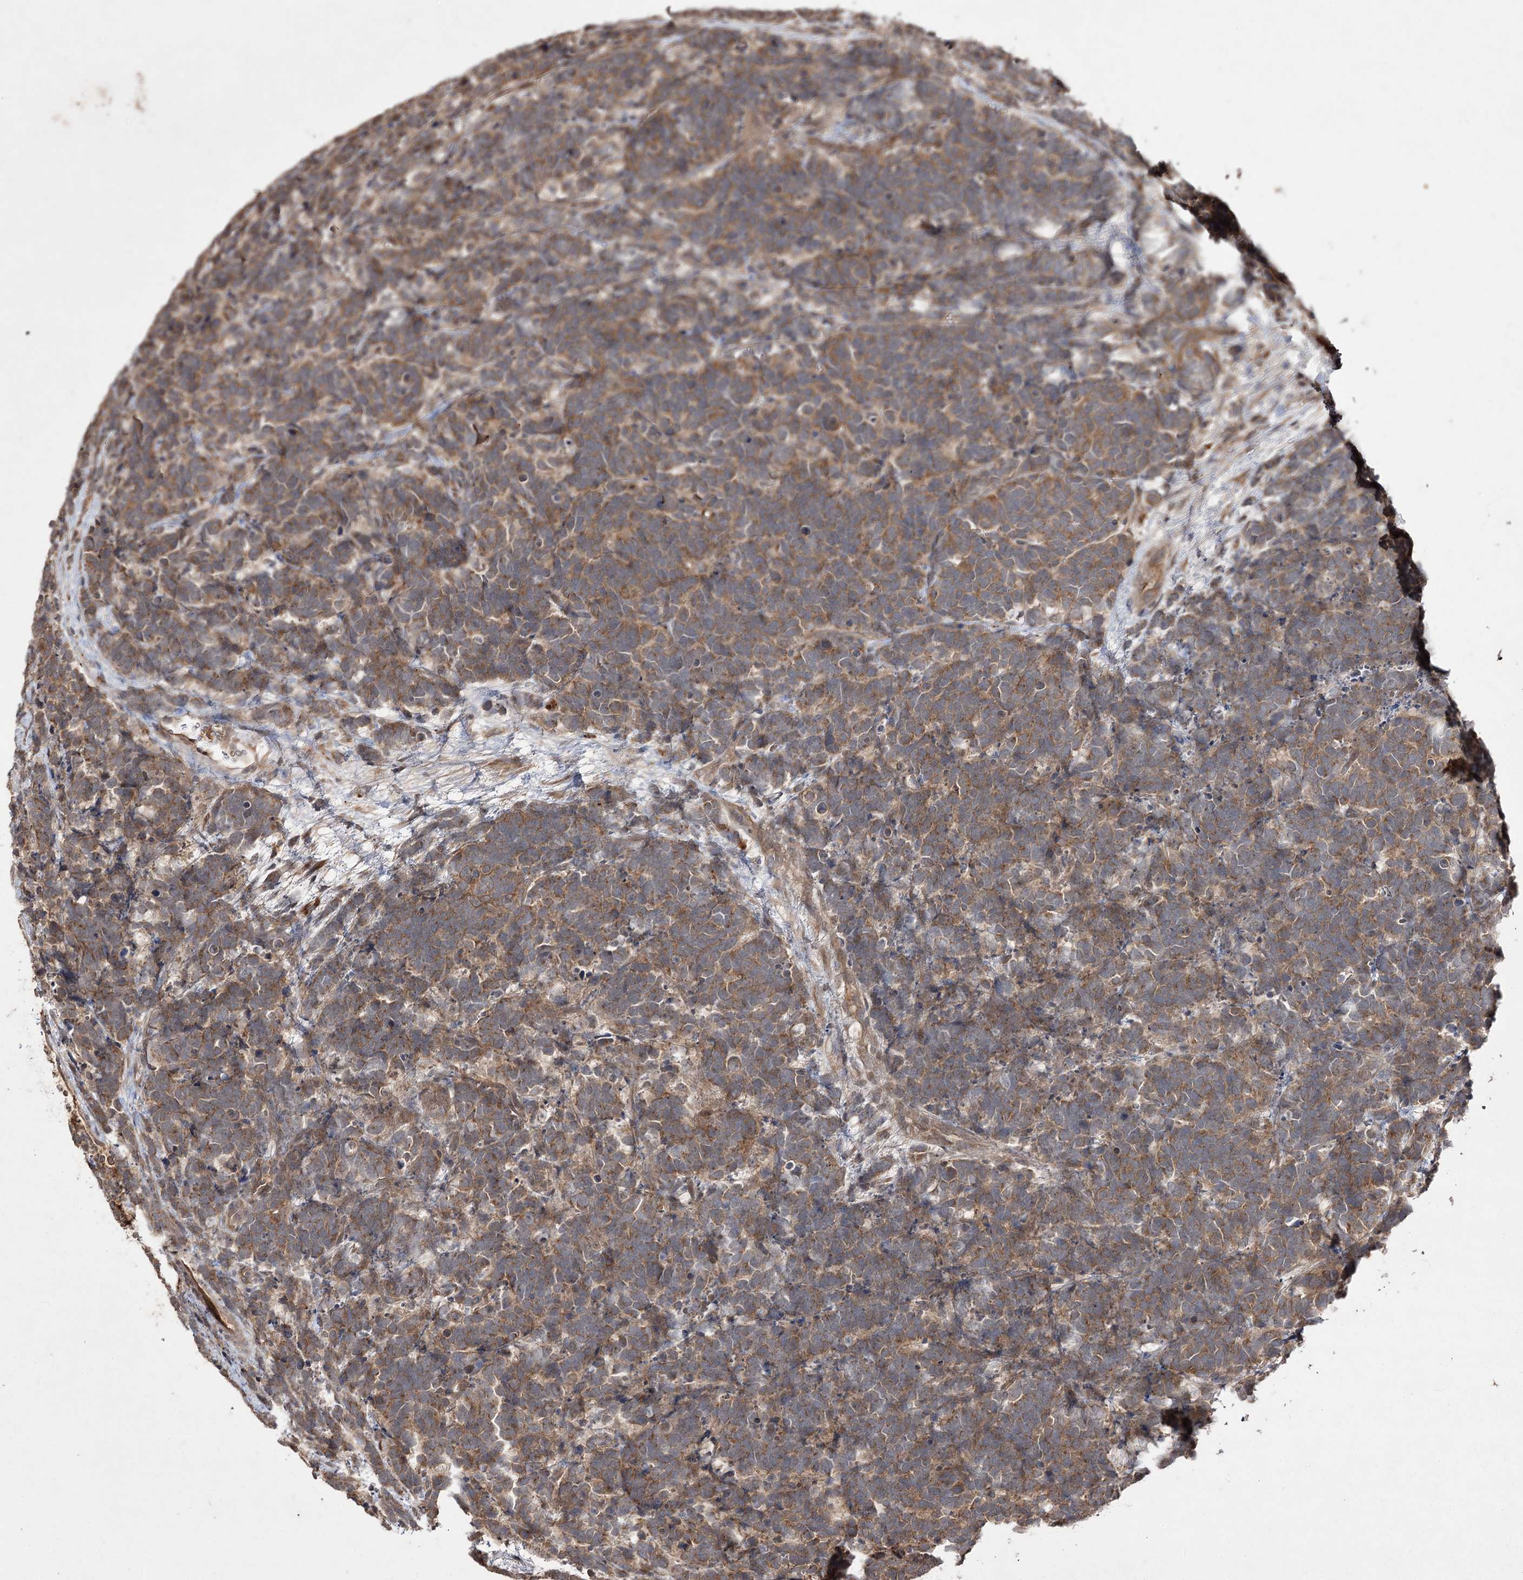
{"staining": {"intensity": "moderate", "quantity": ">75%", "location": "cytoplasmic/membranous"}, "tissue": "carcinoid", "cell_type": "Tumor cells", "image_type": "cancer", "snomed": [{"axis": "morphology", "description": "Carcinoma, NOS"}, {"axis": "morphology", "description": "Carcinoid, malignant, NOS"}, {"axis": "topography", "description": "Urinary bladder"}], "caption": "Carcinoid stained with a protein marker exhibits moderate staining in tumor cells.", "gene": "FANCL", "patient": {"sex": "male", "age": 57}}